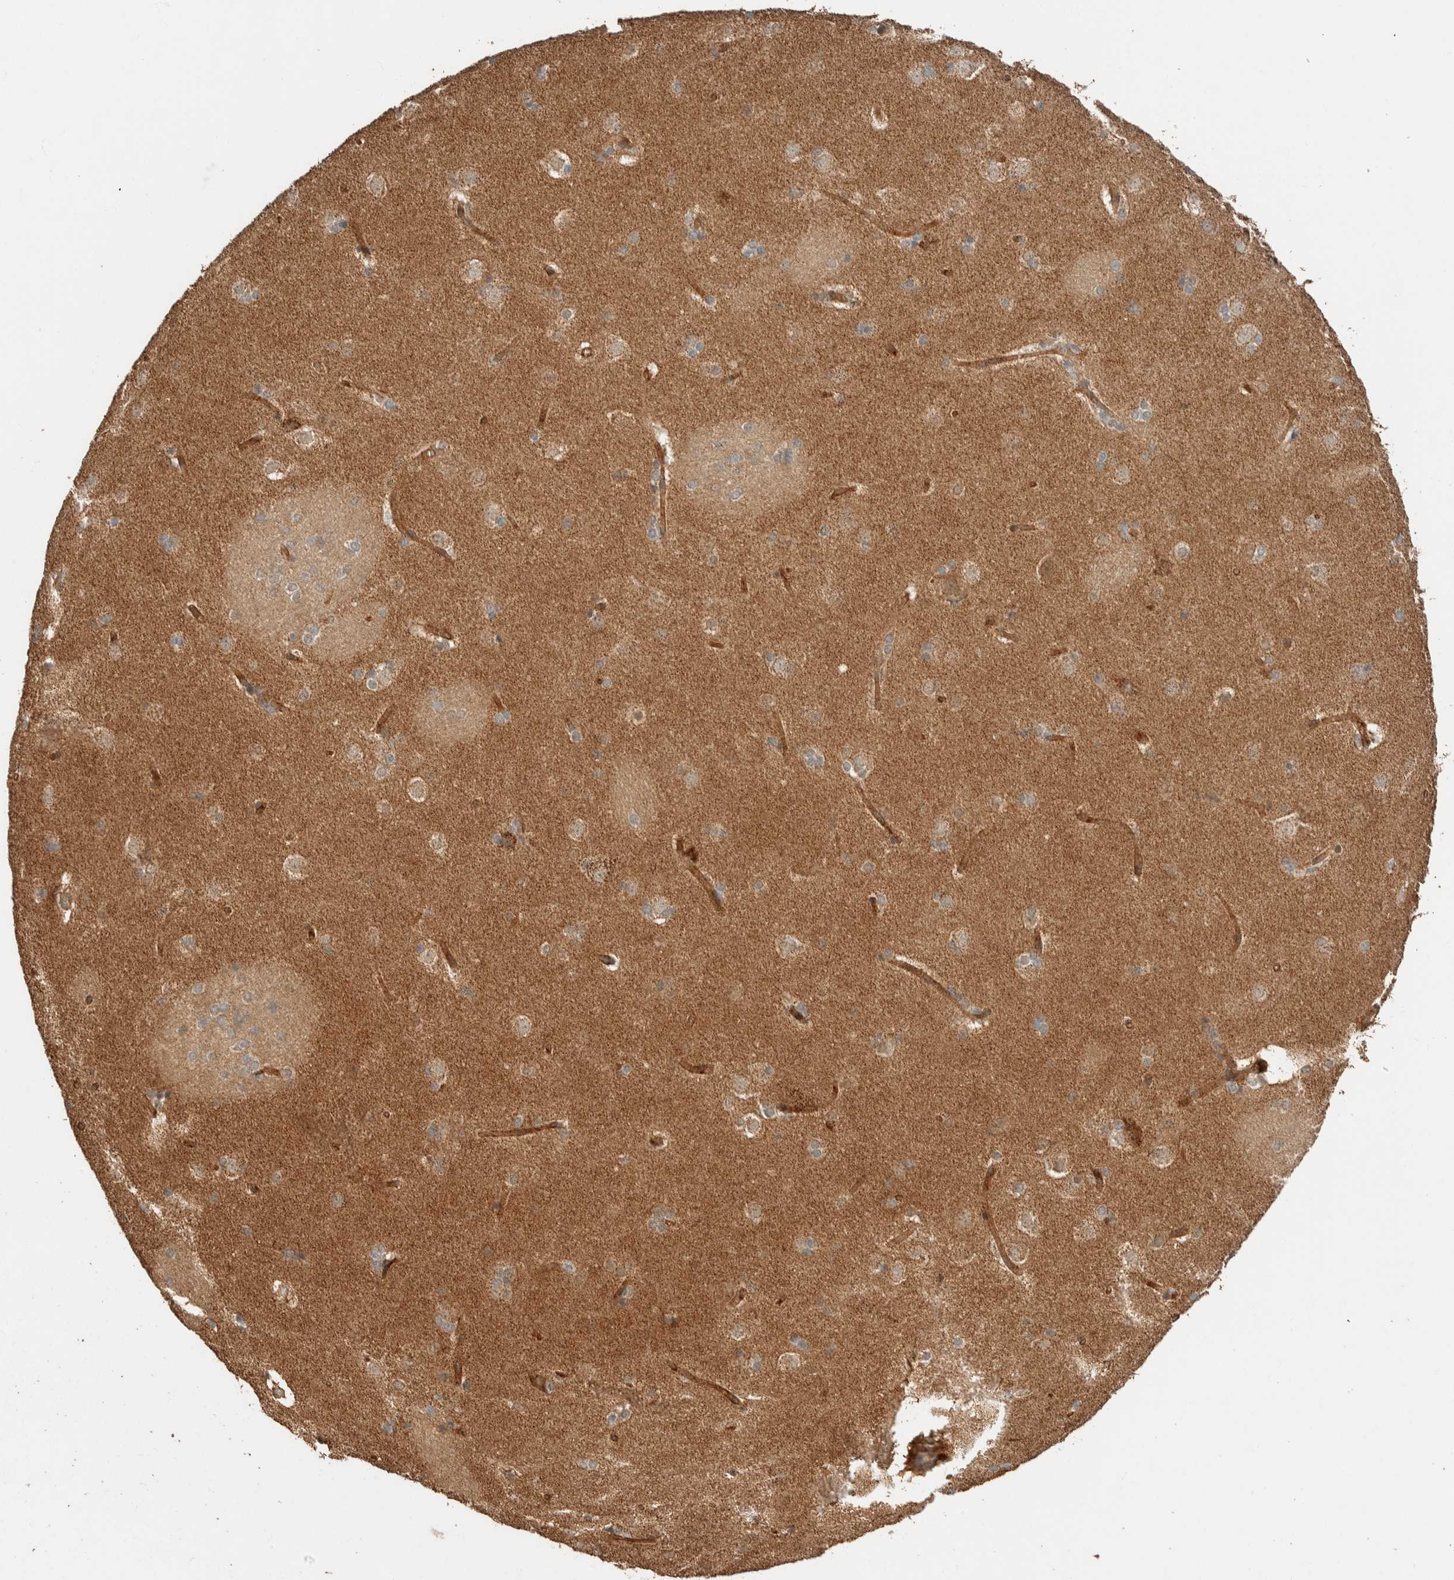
{"staining": {"intensity": "moderate", "quantity": ">75%", "location": "cytoplasmic/membranous"}, "tissue": "caudate", "cell_type": "Glial cells", "image_type": "normal", "snomed": [{"axis": "morphology", "description": "Normal tissue, NOS"}, {"axis": "topography", "description": "Lateral ventricle wall"}], "caption": "Approximately >75% of glial cells in normal human caudate demonstrate moderate cytoplasmic/membranous protein staining as visualized by brown immunohistochemical staining.", "gene": "ZNF567", "patient": {"sex": "female", "age": 19}}